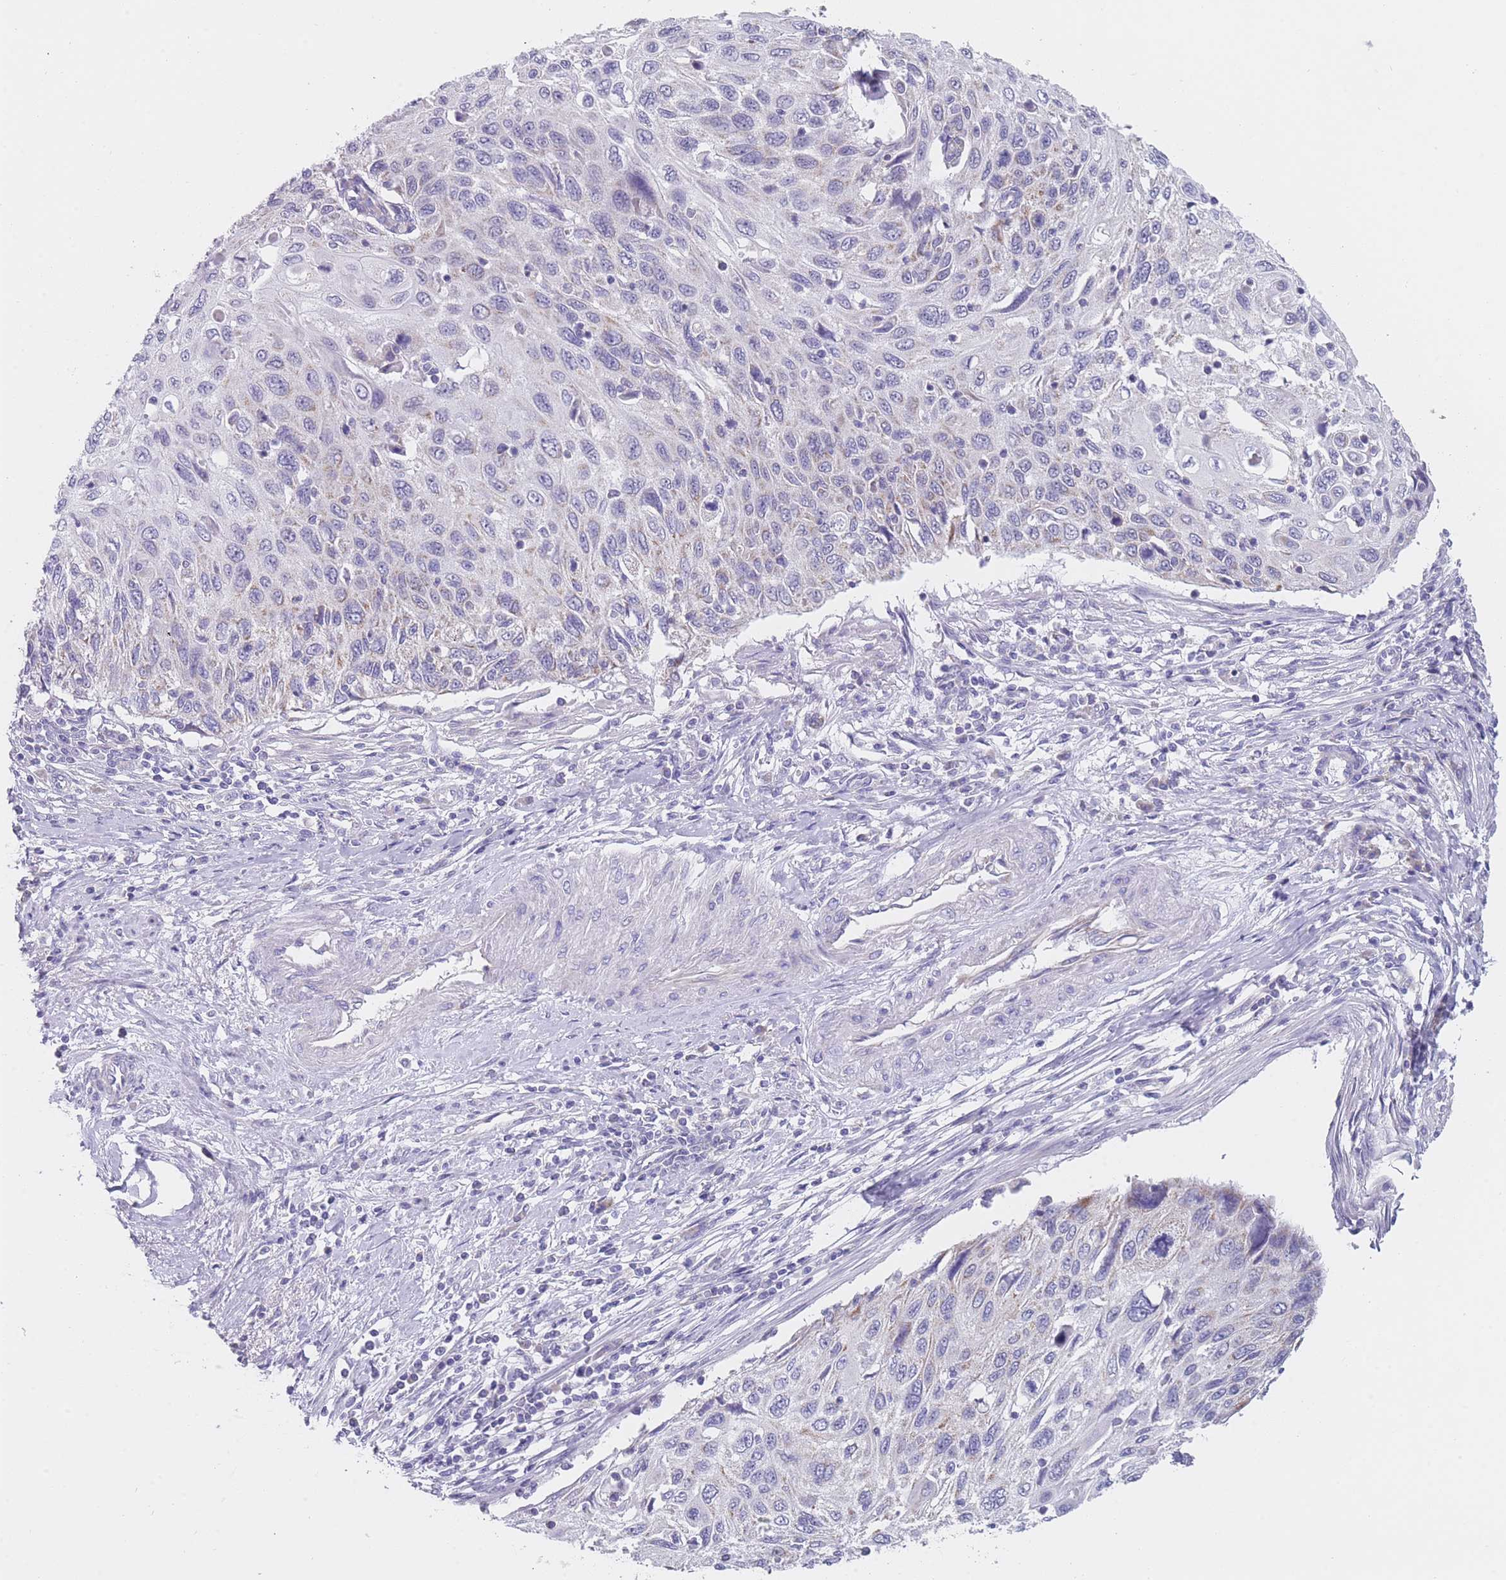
{"staining": {"intensity": "negative", "quantity": "none", "location": "none"}, "tissue": "cervical cancer", "cell_type": "Tumor cells", "image_type": "cancer", "snomed": [{"axis": "morphology", "description": "Squamous cell carcinoma, NOS"}, {"axis": "topography", "description": "Cervix"}], "caption": "Immunohistochemistry (IHC) micrograph of neoplastic tissue: cervical cancer stained with DAB exhibits no significant protein staining in tumor cells. (Stains: DAB (3,3'-diaminobenzidine) immunohistochemistry (IHC) with hematoxylin counter stain, Microscopy: brightfield microscopy at high magnification).", "gene": "MRPS14", "patient": {"sex": "female", "age": 70}}